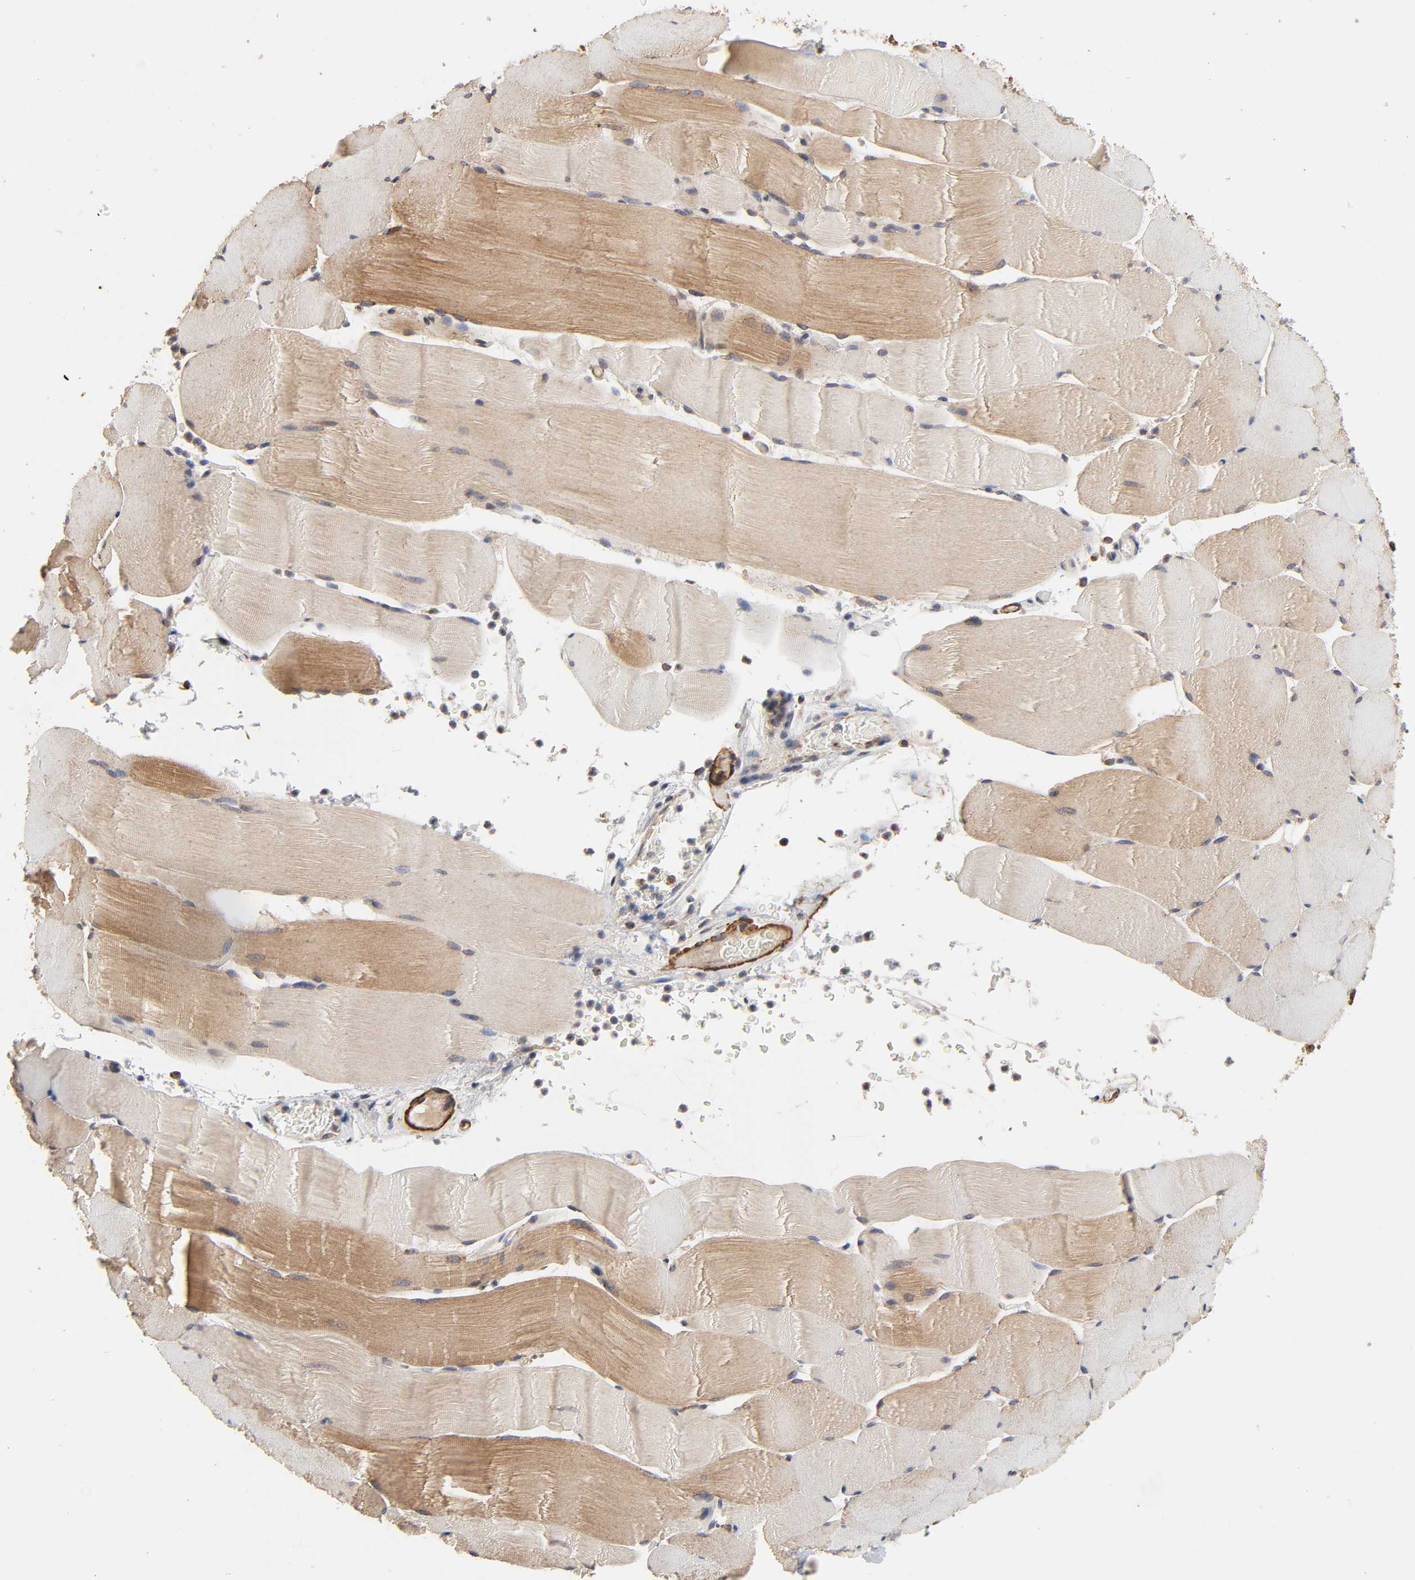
{"staining": {"intensity": "moderate", "quantity": ">75%", "location": "cytoplasmic/membranous"}, "tissue": "skeletal muscle", "cell_type": "Myocytes", "image_type": "normal", "snomed": [{"axis": "morphology", "description": "Normal tissue, NOS"}, {"axis": "topography", "description": "Skeletal muscle"}], "caption": "Benign skeletal muscle shows moderate cytoplasmic/membranous positivity in approximately >75% of myocytes.", "gene": "GNPTG", "patient": {"sex": "male", "age": 62}}